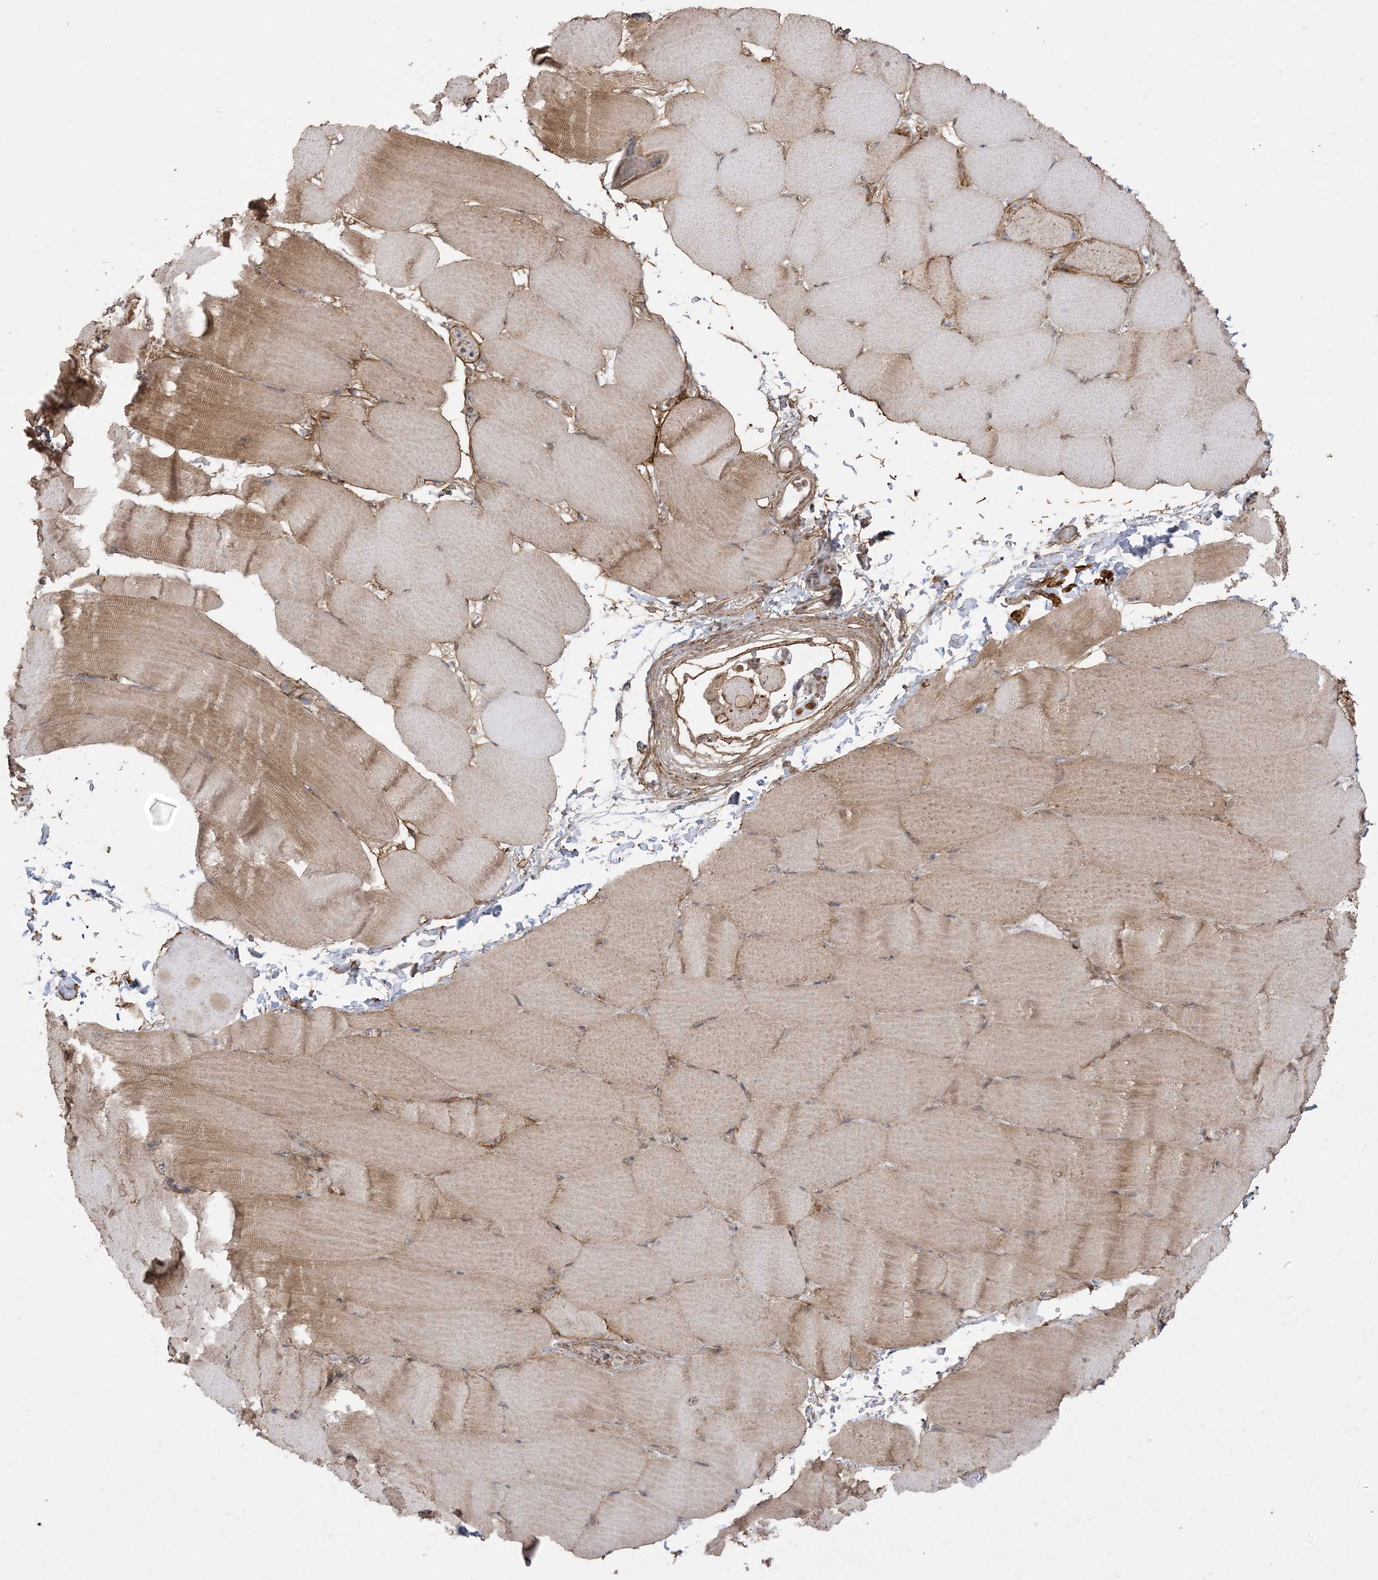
{"staining": {"intensity": "moderate", "quantity": ">75%", "location": "cytoplasmic/membranous"}, "tissue": "skeletal muscle", "cell_type": "Myocytes", "image_type": "normal", "snomed": [{"axis": "morphology", "description": "Normal tissue, NOS"}, {"axis": "topography", "description": "Skeletal muscle"}, {"axis": "topography", "description": "Parathyroid gland"}], "caption": "Protein analysis of normal skeletal muscle reveals moderate cytoplasmic/membranous expression in about >75% of myocytes.", "gene": "SIRT3", "patient": {"sex": "female", "age": 37}}